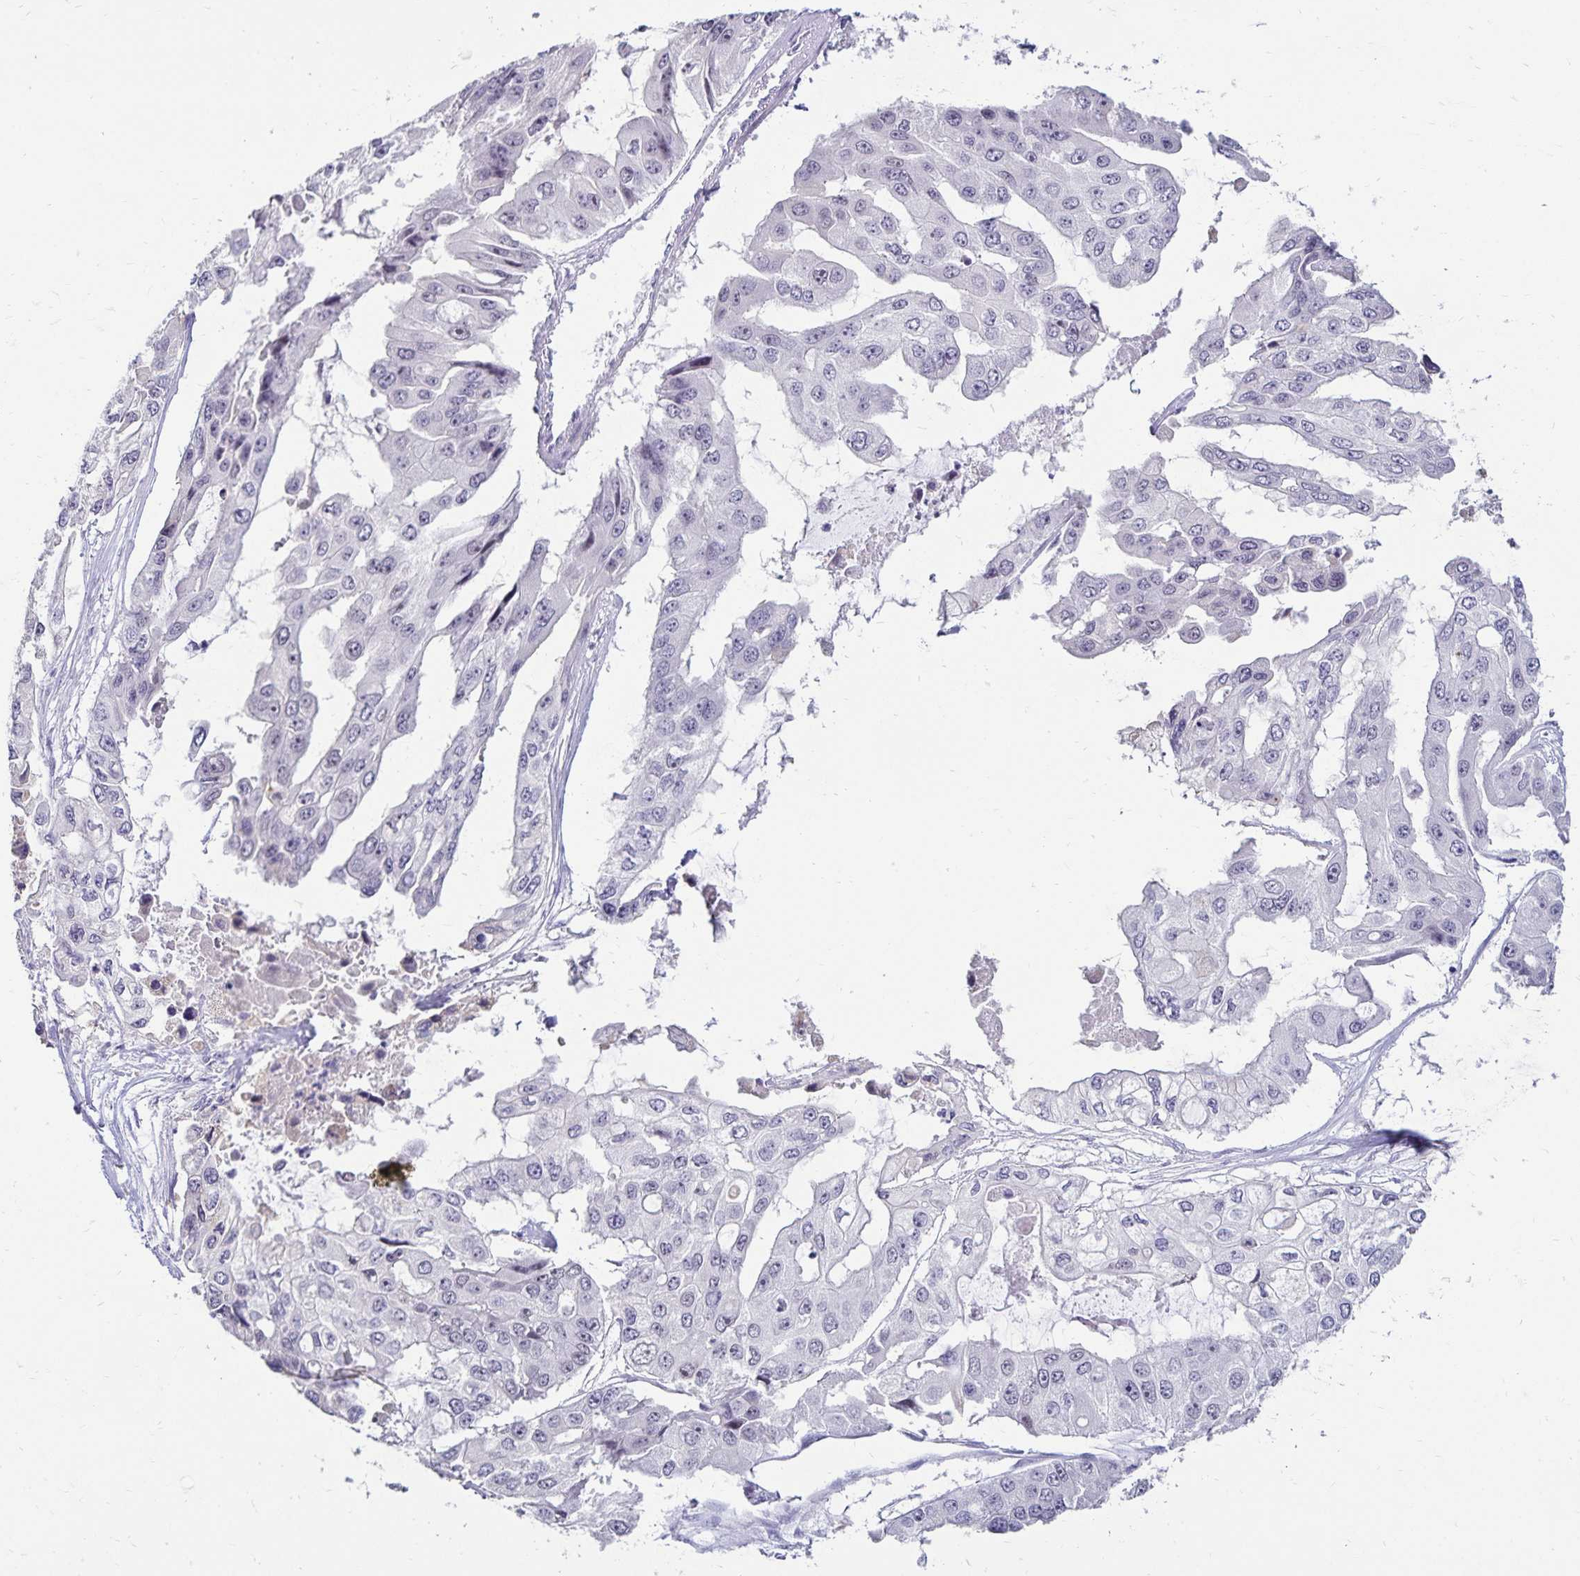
{"staining": {"intensity": "negative", "quantity": "none", "location": "none"}, "tissue": "ovarian cancer", "cell_type": "Tumor cells", "image_type": "cancer", "snomed": [{"axis": "morphology", "description": "Cystadenocarcinoma, serous, NOS"}, {"axis": "topography", "description": "Ovary"}], "caption": "Protein analysis of serous cystadenocarcinoma (ovarian) displays no significant staining in tumor cells.", "gene": "POLB", "patient": {"sex": "female", "age": 56}}